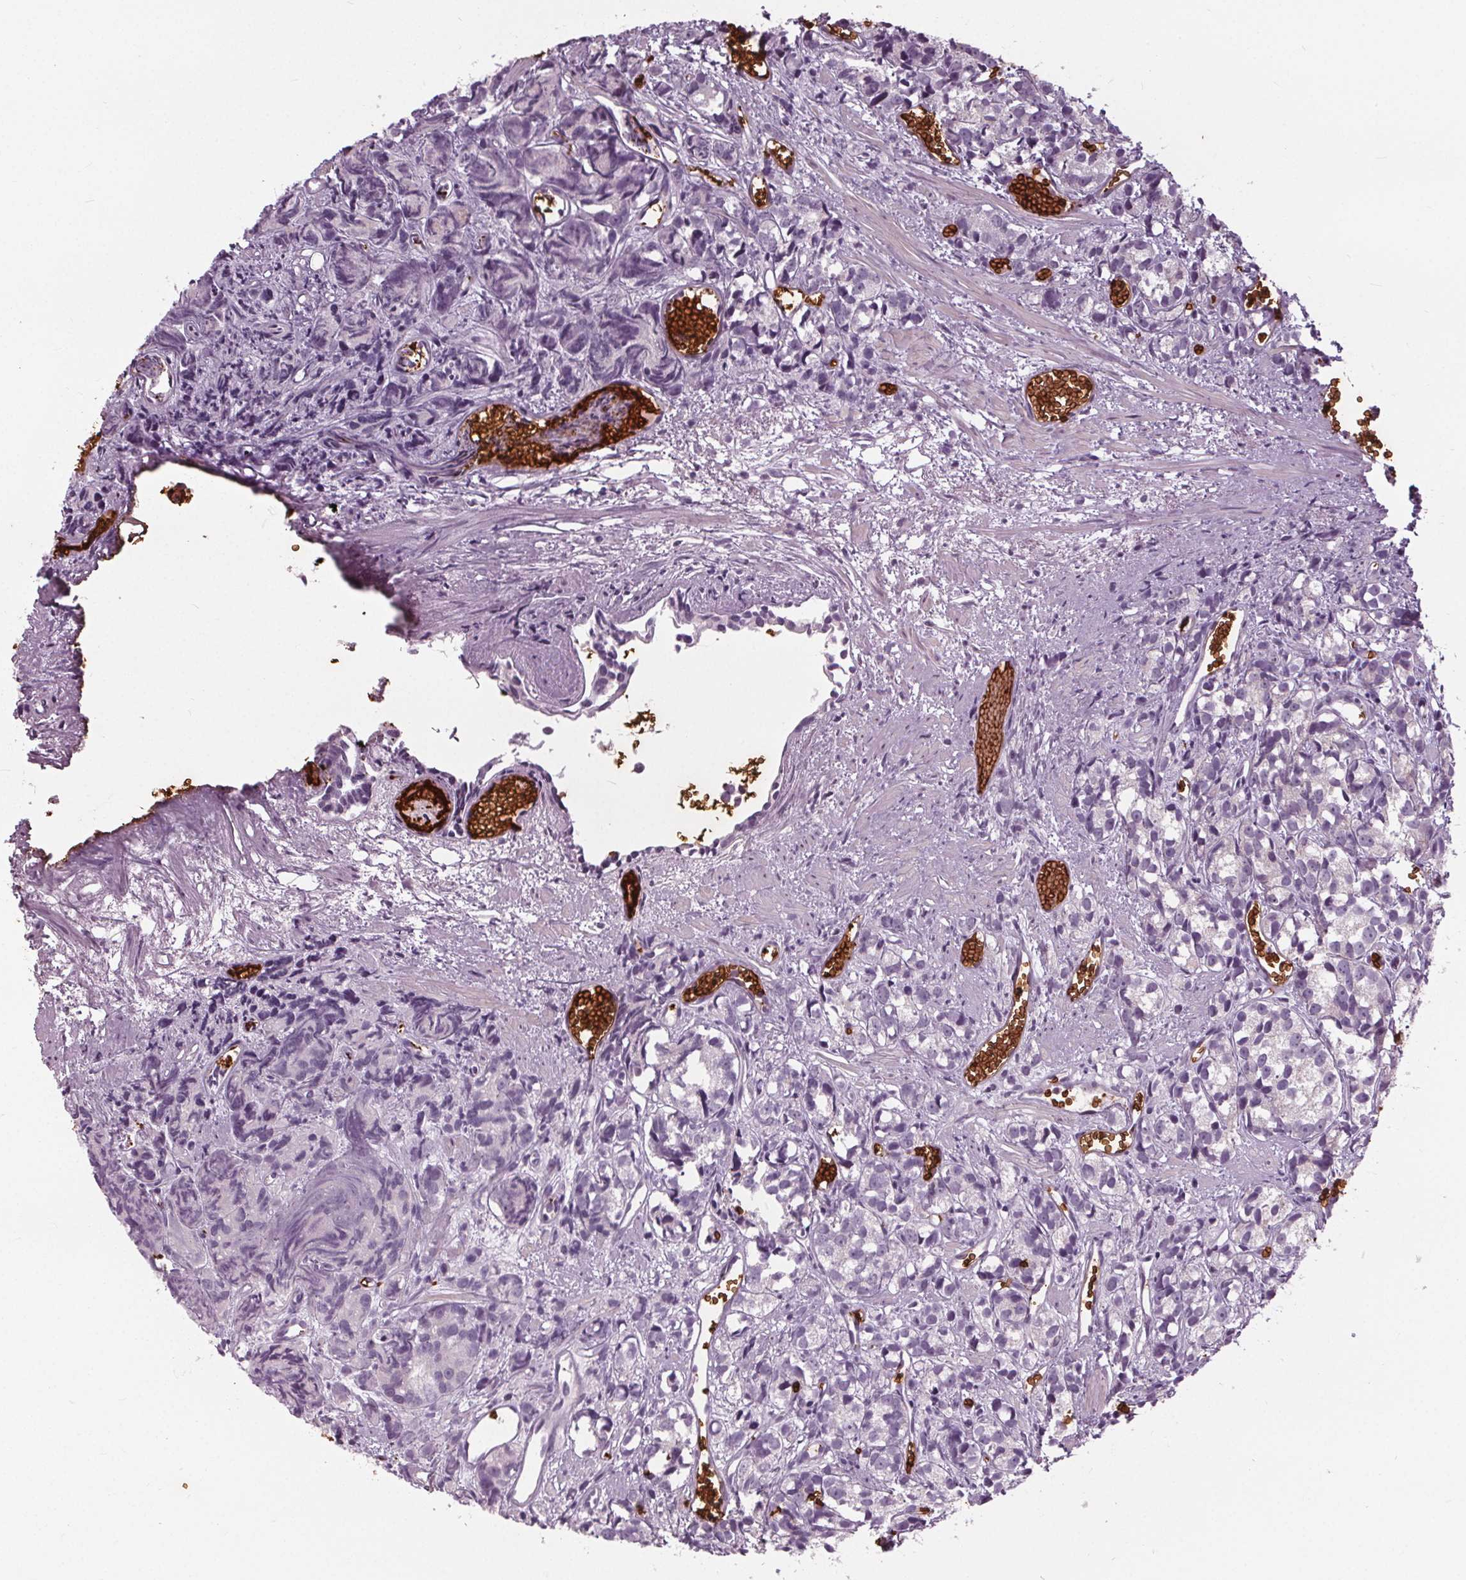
{"staining": {"intensity": "negative", "quantity": "none", "location": "none"}, "tissue": "prostate cancer", "cell_type": "Tumor cells", "image_type": "cancer", "snomed": [{"axis": "morphology", "description": "Adenocarcinoma, High grade"}, {"axis": "topography", "description": "Prostate"}], "caption": "A micrograph of prostate cancer (high-grade adenocarcinoma) stained for a protein exhibits no brown staining in tumor cells.", "gene": "SLC4A1", "patient": {"sex": "male", "age": 77}}